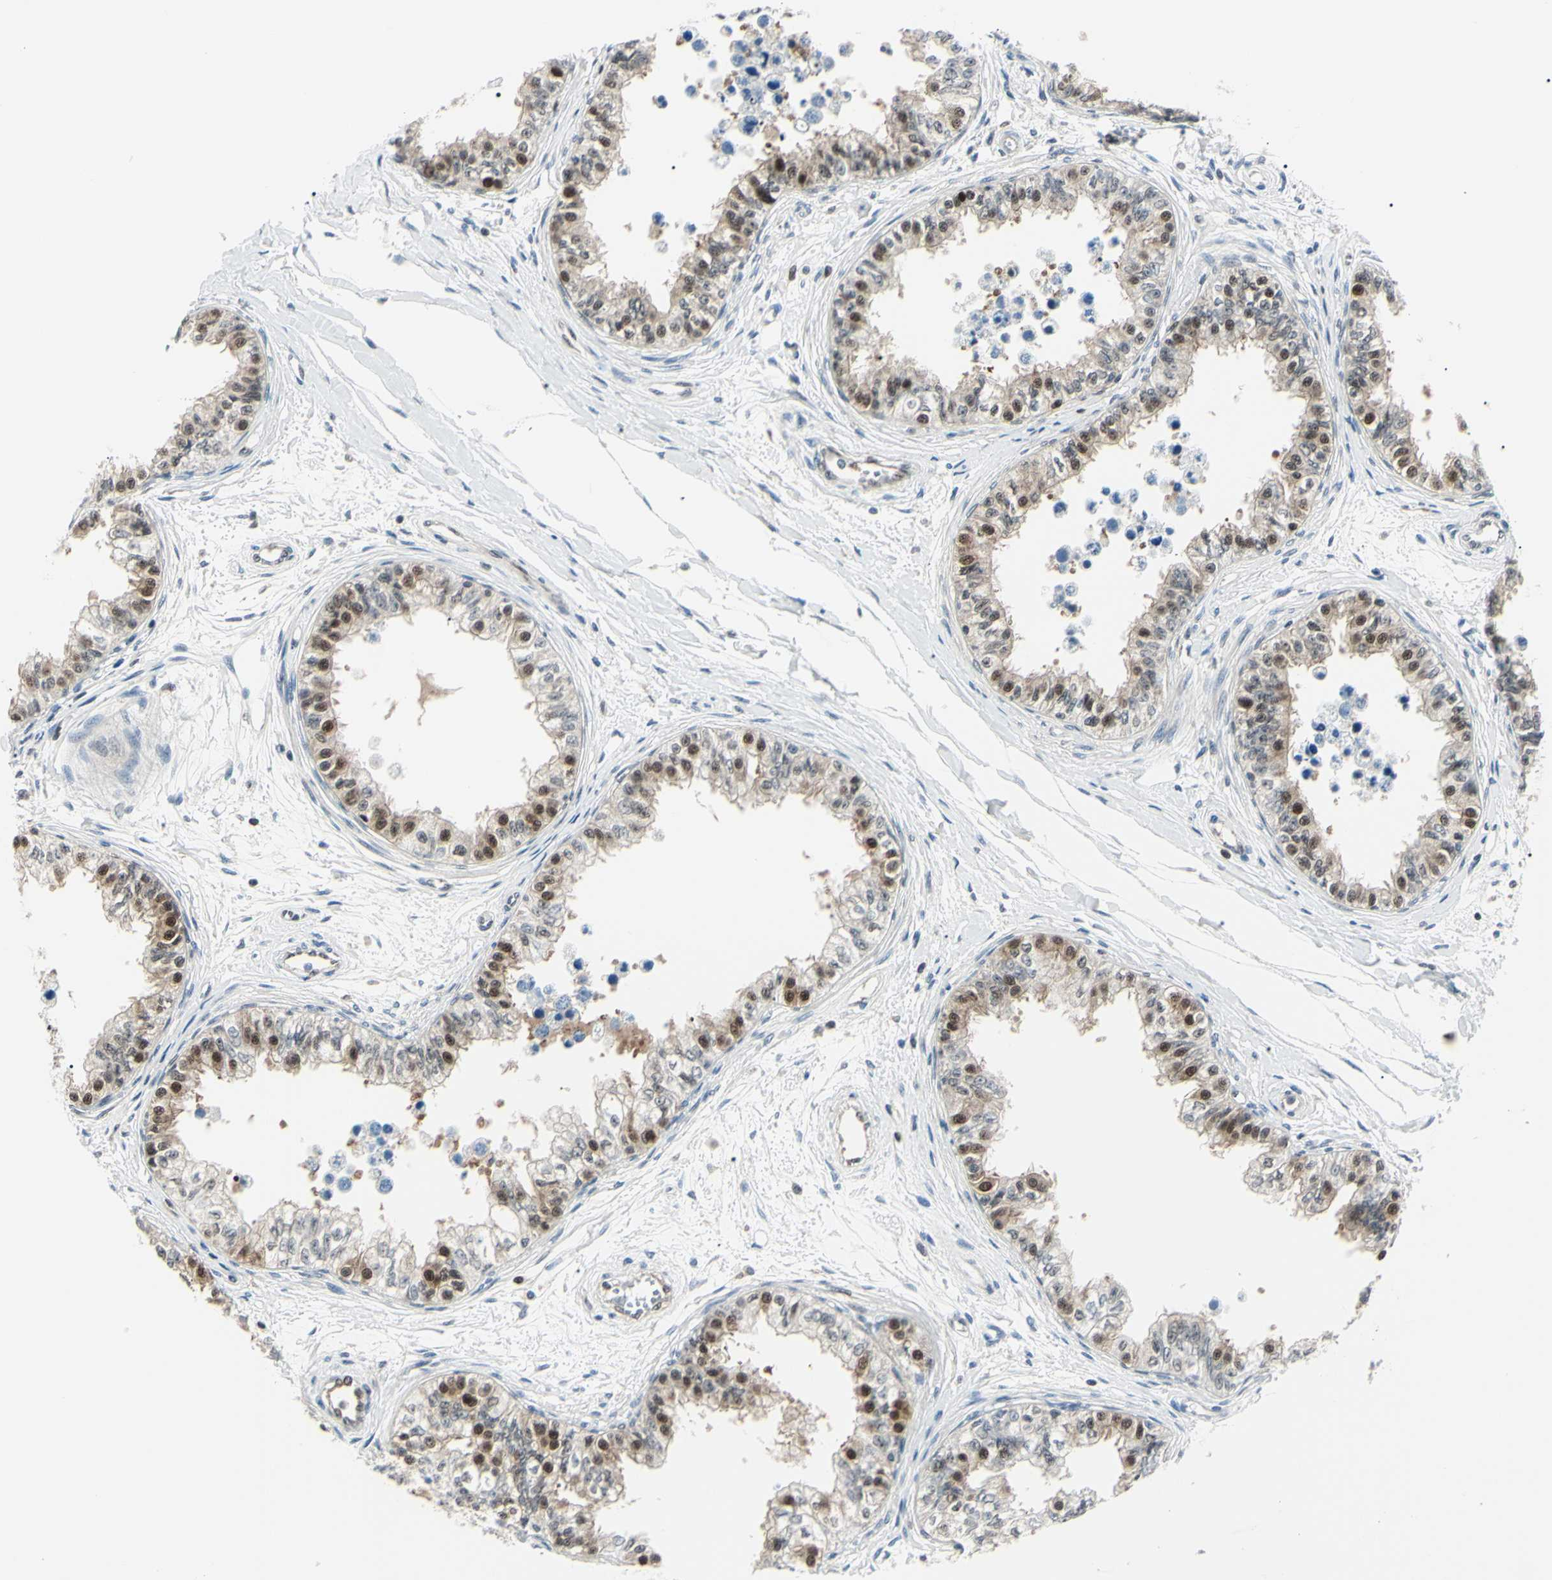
{"staining": {"intensity": "moderate", "quantity": ">75%", "location": "cytoplasmic/membranous,nuclear"}, "tissue": "epididymis", "cell_type": "Glandular cells", "image_type": "normal", "snomed": [{"axis": "morphology", "description": "Normal tissue, NOS"}, {"axis": "morphology", "description": "Adenocarcinoma, metastatic, NOS"}, {"axis": "topography", "description": "Testis"}, {"axis": "topography", "description": "Epididymis"}], "caption": "An IHC photomicrograph of normal tissue is shown. Protein staining in brown shows moderate cytoplasmic/membranous,nuclear positivity in epididymis within glandular cells.", "gene": "PGK1", "patient": {"sex": "male", "age": 26}}